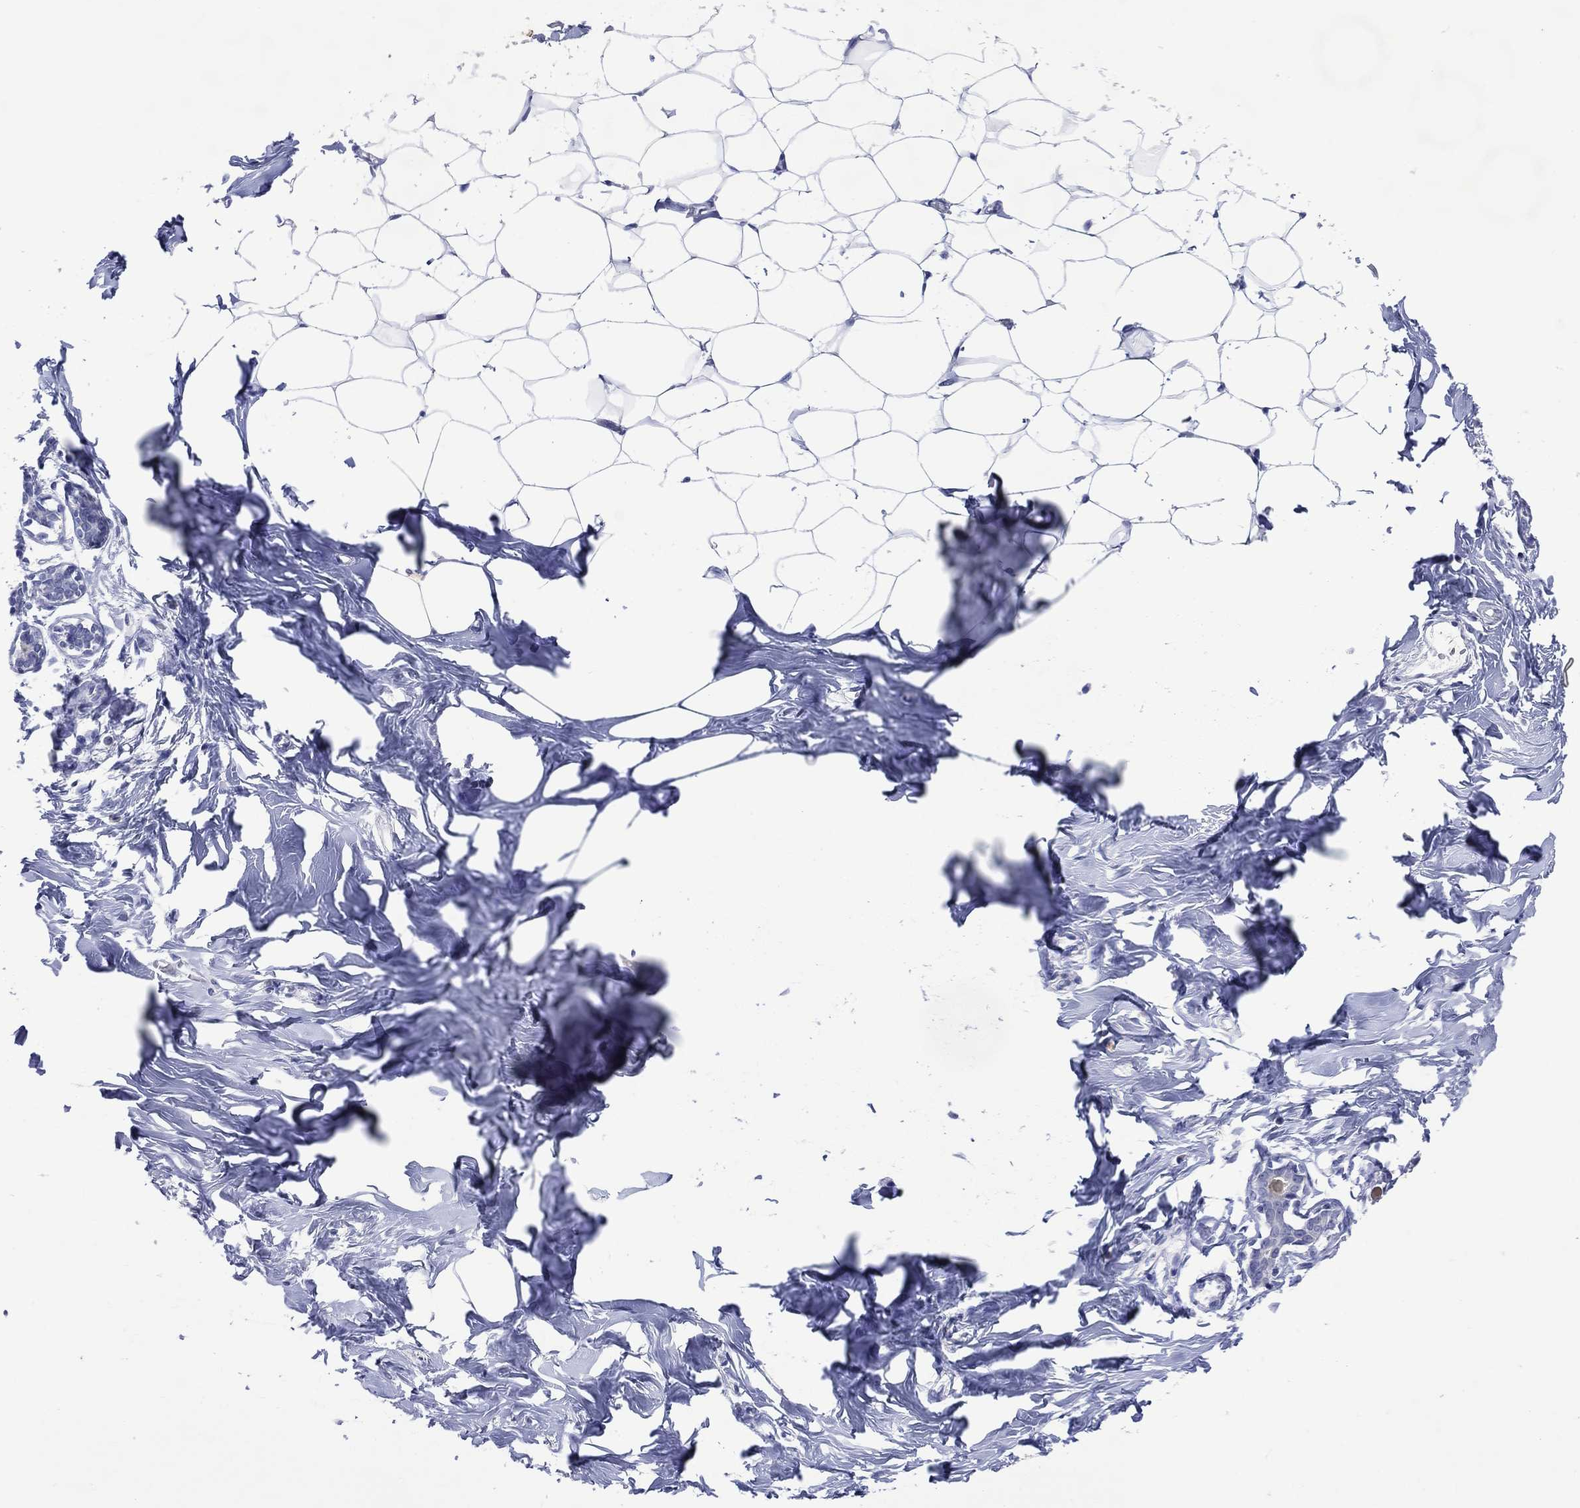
{"staining": {"intensity": "negative", "quantity": "none", "location": "none"}, "tissue": "breast", "cell_type": "Adipocytes", "image_type": "normal", "snomed": [{"axis": "morphology", "description": "Normal tissue, NOS"}, {"axis": "morphology", "description": "Lobular carcinoma, in situ"}, {"axis": "topography", "description": "Breast"}], "caption": "Immunohistochemistry micrograph of normal human breast stained for a protein (brown), which displays no positivity in adipocytes.", "gene": "DNAH6", "patient": {"sex": "female", "age": 35}}